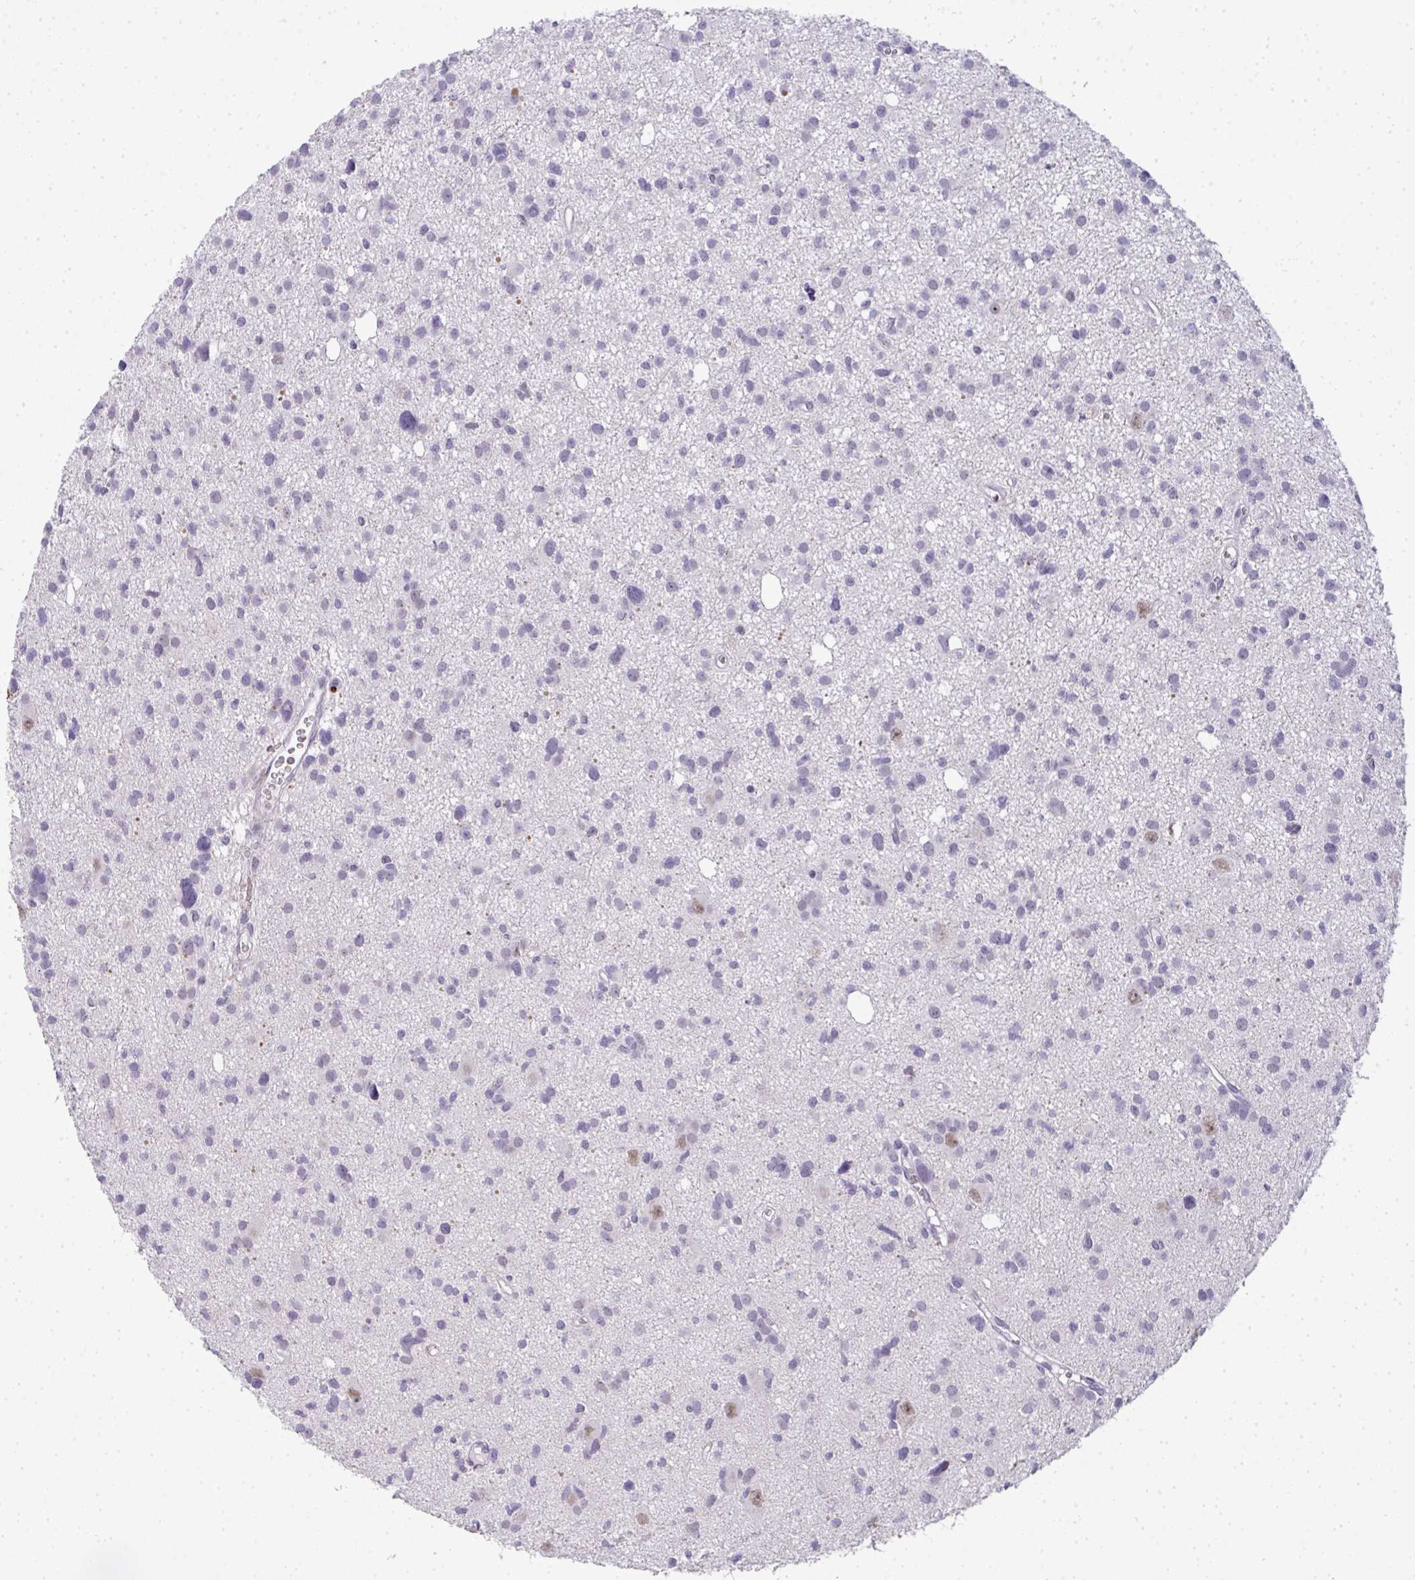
{"staining": {"intensity": "negative", "quantity": "none", "location": "none"}, "tissue": "glioma", "cell_type": "Tumor cells", "image_type": "cancer", "snomed": [{"axis": "morphology", "description": "Glioma, malignant, High grade"}, {"axis": "topography", "description": "Brain"}], "caption": "A photomicrograph of human malignant glioma (high-grade) is negative for staining in tumor cells.", "gene": "TNMD", "patient": {"sex": "male", "age": 23}}